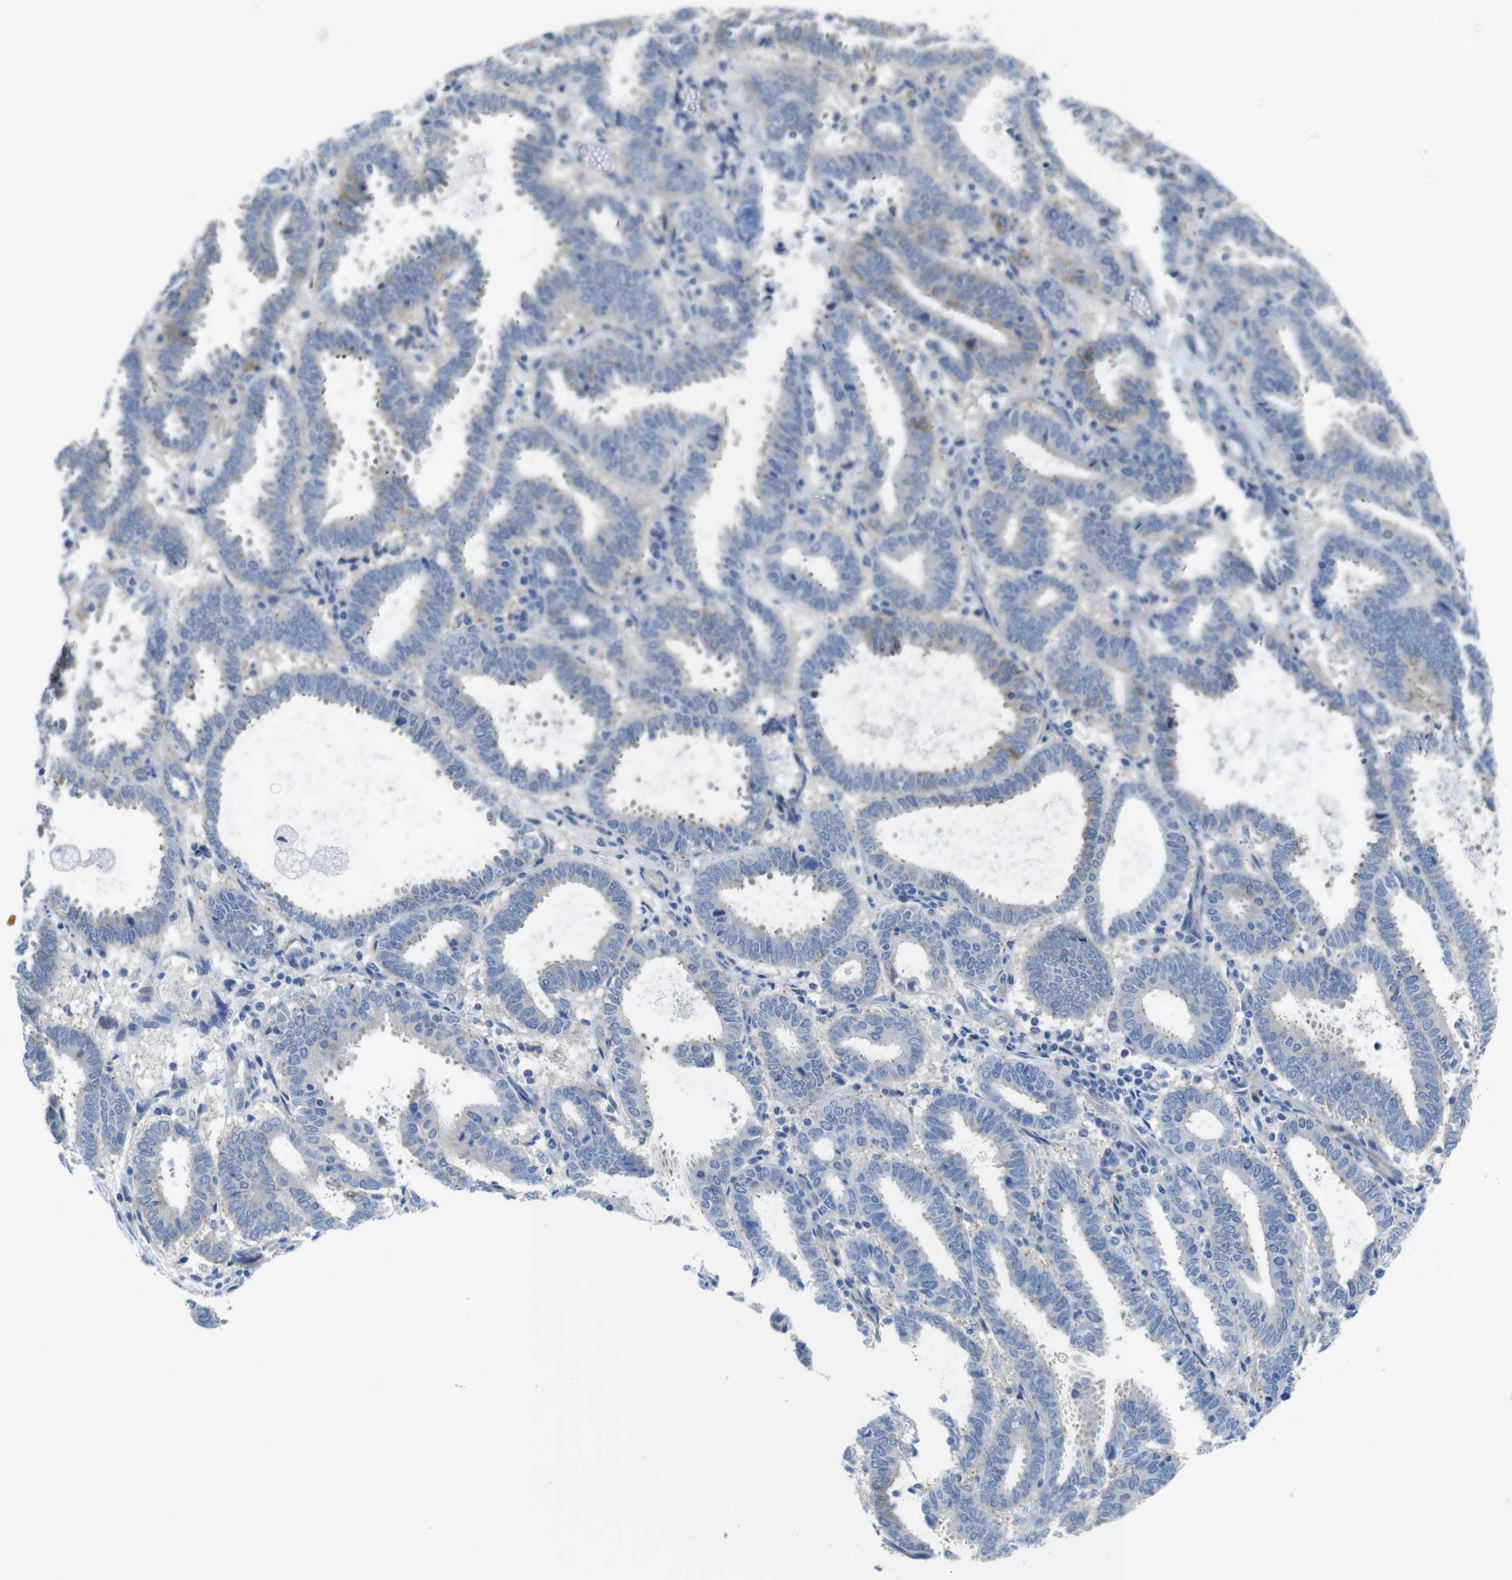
{"staining": {"intensity": "strong", "quantity": "<25%", "location": "cytoplasmic/membranous"}, "tissue": "endometrial cancer", "cell_type": "Tumor cells", "image_type": "cancer", "snomed": [{"axis": "morphology", "description": "Adenocarcinoma, NOS"}, {"axis": "topography", "description": "Uterus"}], "caption": "Tumor cells exhibit medium levels of strong cytoplasmic/membranous positivity in approximately <25% of cells in human endometrial cancer. (DAB IHC, brown staining for protein, blue staining for nuclei).", "gene": "CDH8", "patient": {"sex": "female", "age": 83}}